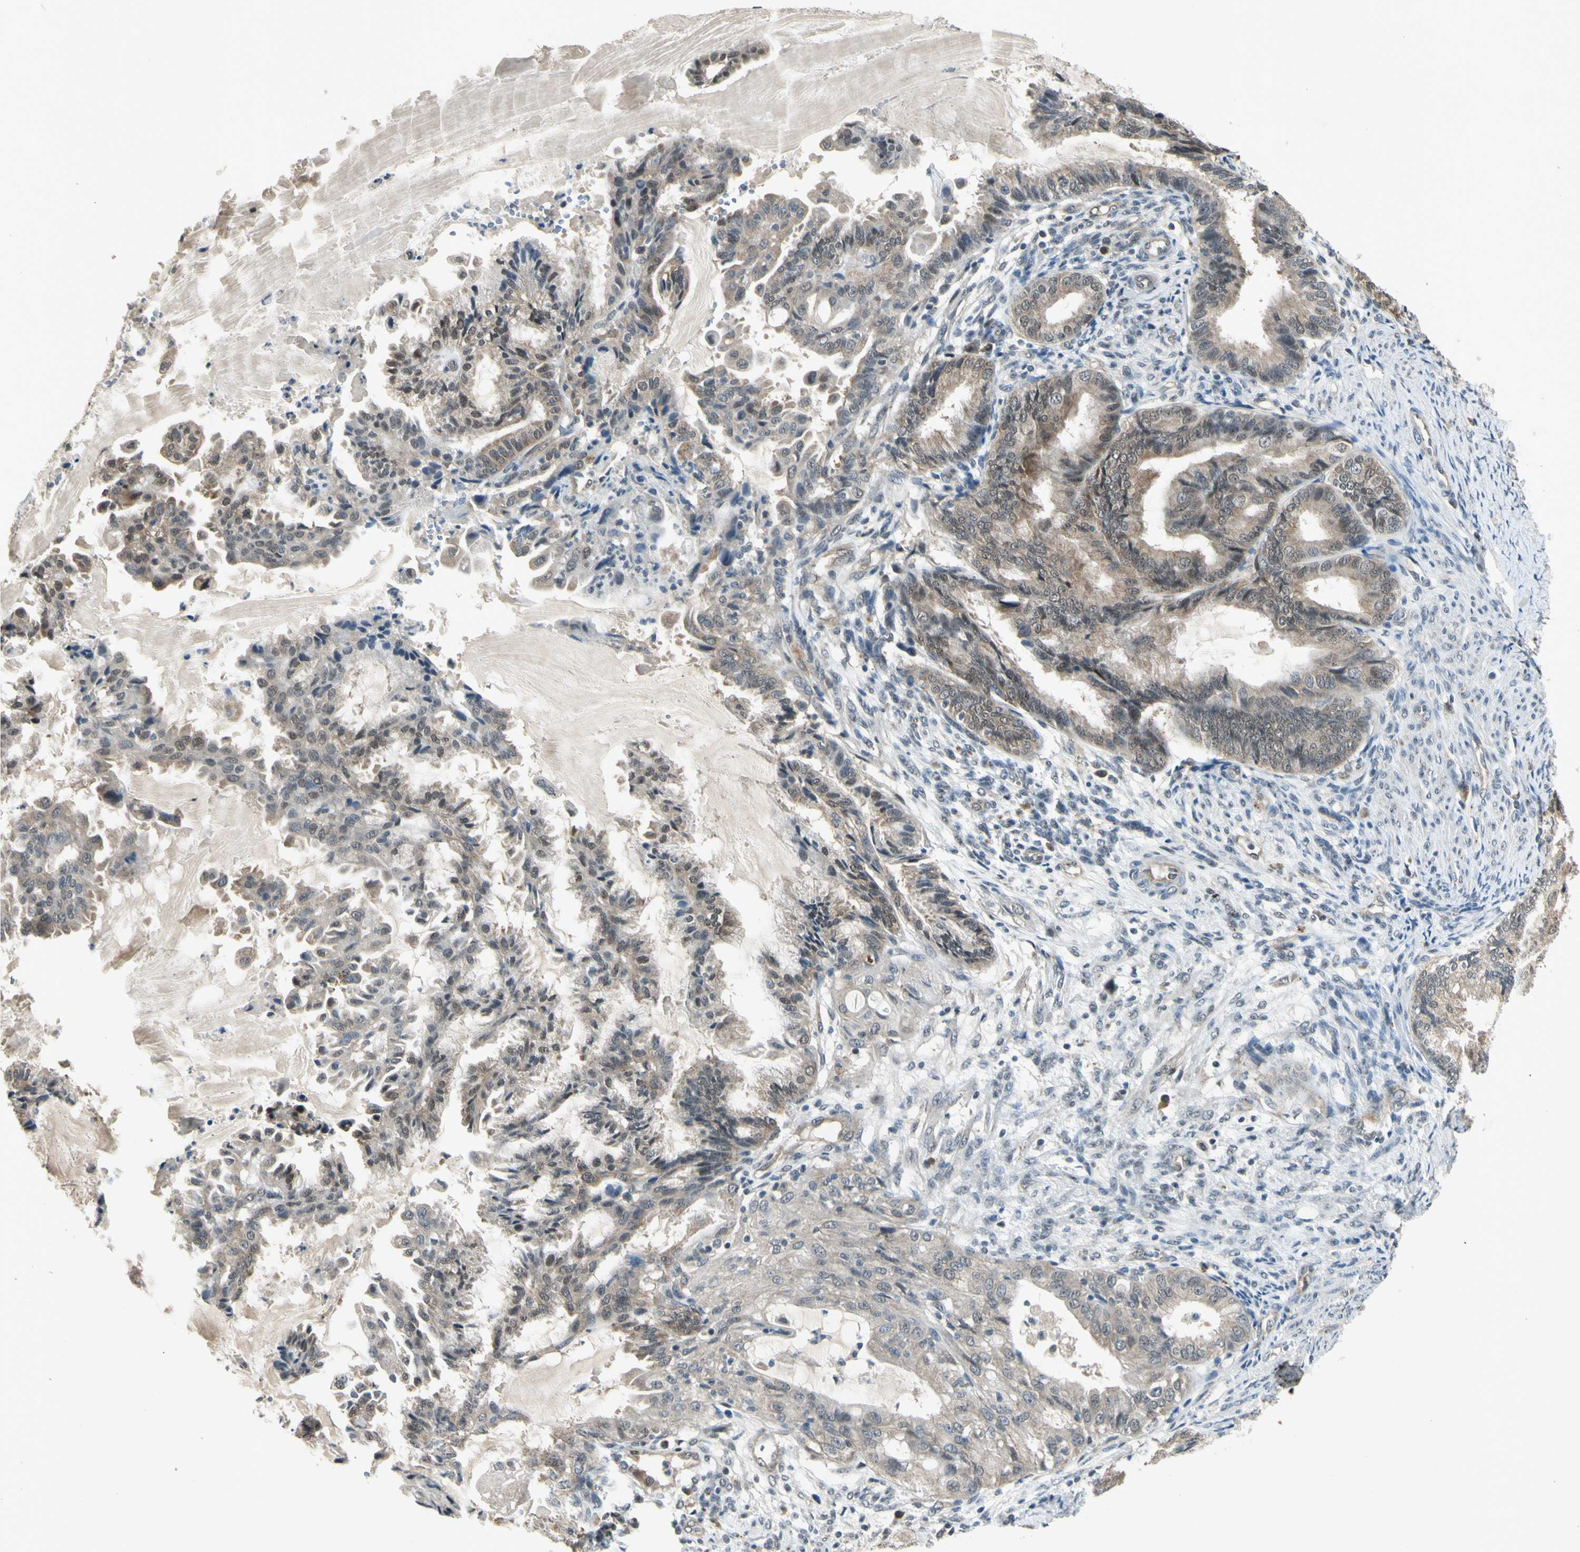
{"staining": {"intensity": "moderate", "quantity": ">75%", "location": "cytoplasmic/membranous"}, "tissue": "endometrial cancer", "cell_type": "Tumor cells", "image_type": "cancer", "snomed": [{"axis": "morphology", "description": "Adenocarcinoma, NOS"}, {"axis": "topography", "description": "Endometrium"}], "caption": "This is an image of IHC staining of endometrial cancer (adenocarcinoma), which shows moderate positivity in the cytoplasmic/membranous of tumor cells.", "gene": "PSMD5", "patient": {"sex": "female", "age": 86}}